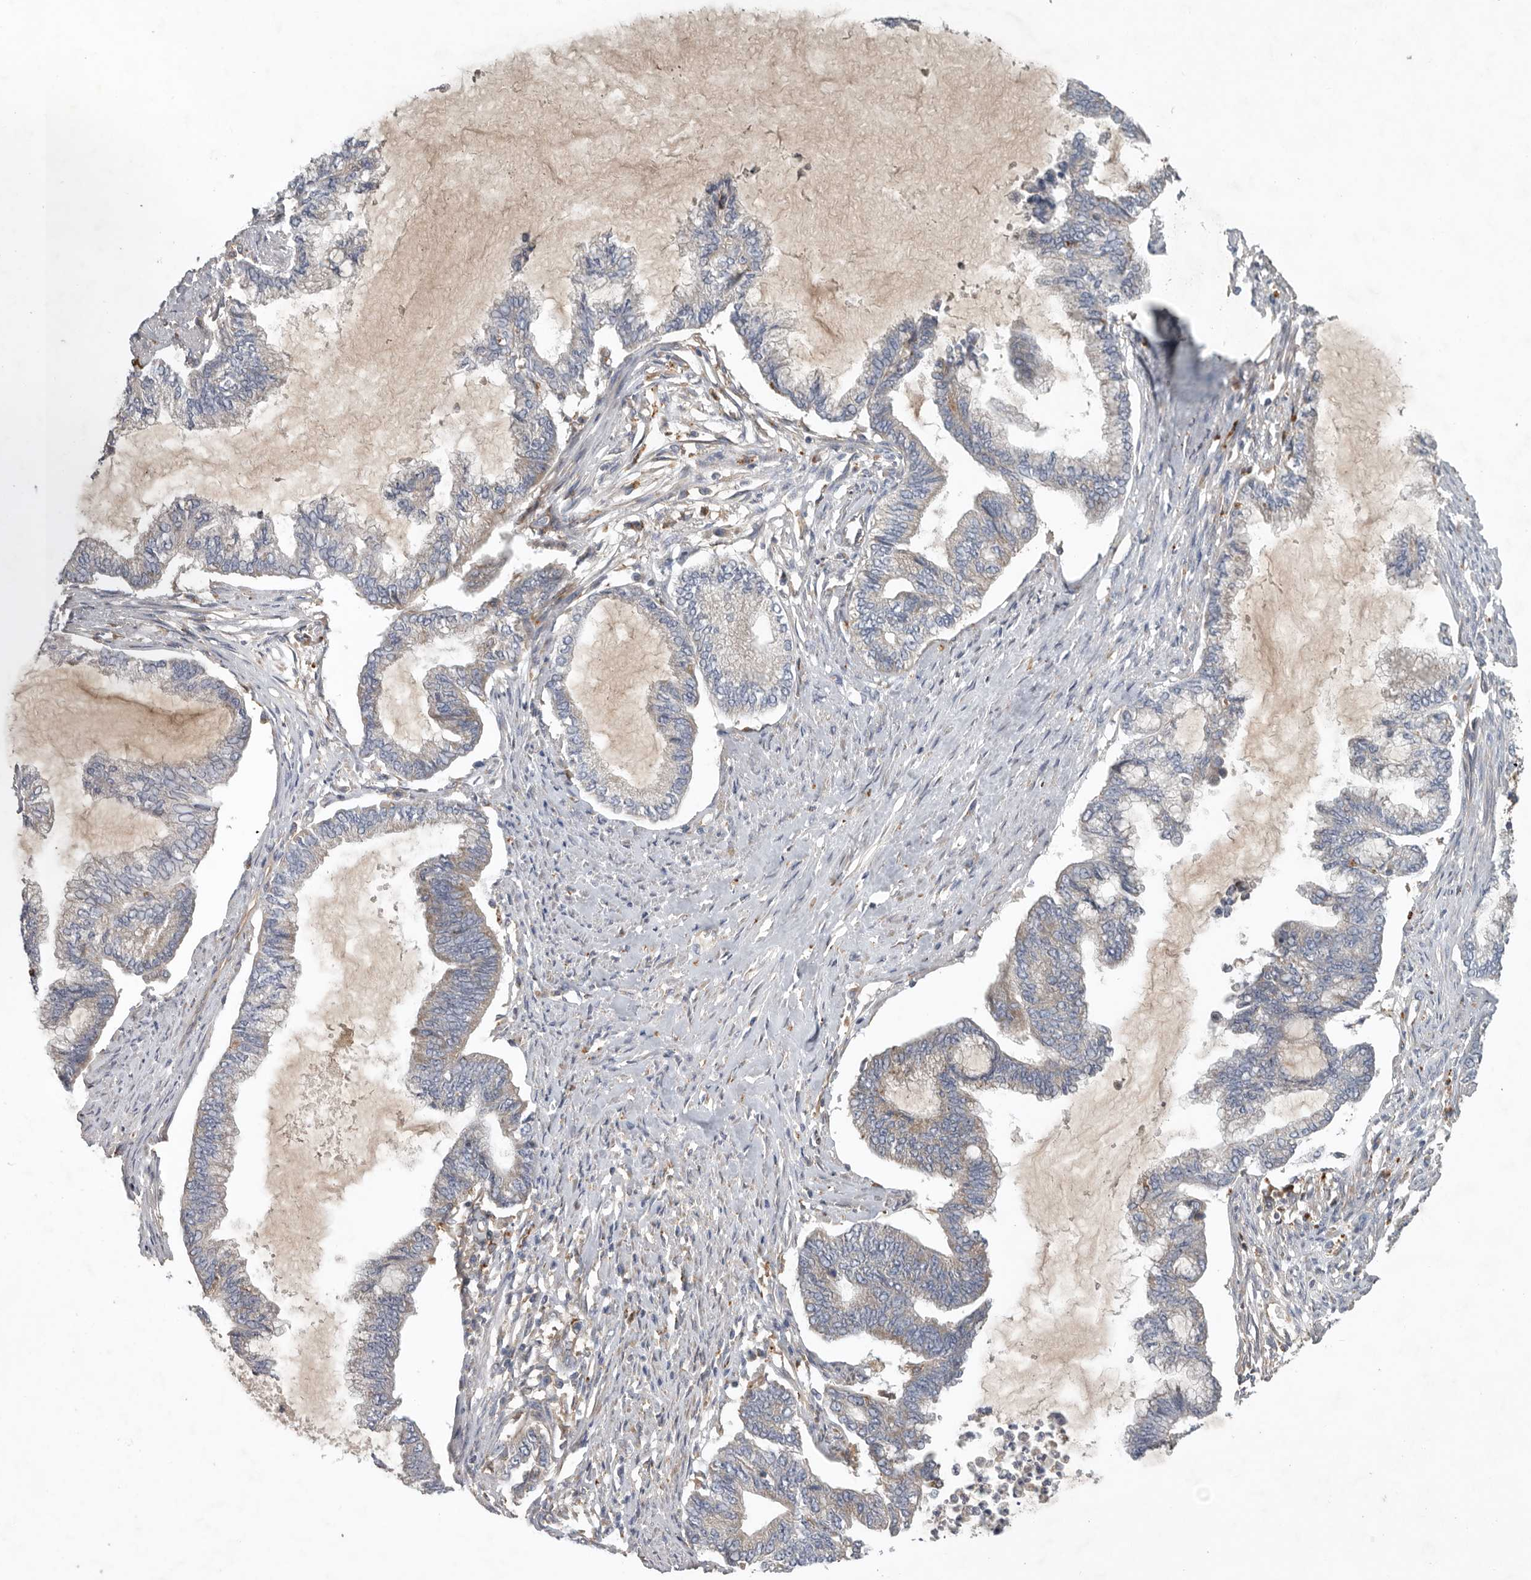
{"staining": {"intensity": "negative", "quantity": "none", "location": "none"}, "tissue": "endometrial cancer", "cell_type": "Tumor cells", "image_type": "cancer", "snomed": [{"axis": "morphology", "description": "Adenocarcinoma, NOS"}, {"axis": "topography", "description": "Endometrium"}], "caption": "The immunohistochemistry photomicrograph has no significant staining in tumor cells of endometrial cancer (adenocarcinoma) tissue. Nuclei are stained in blue.", "gene": "C1orf109", "patient": {"sex": "female", "age": 86}}